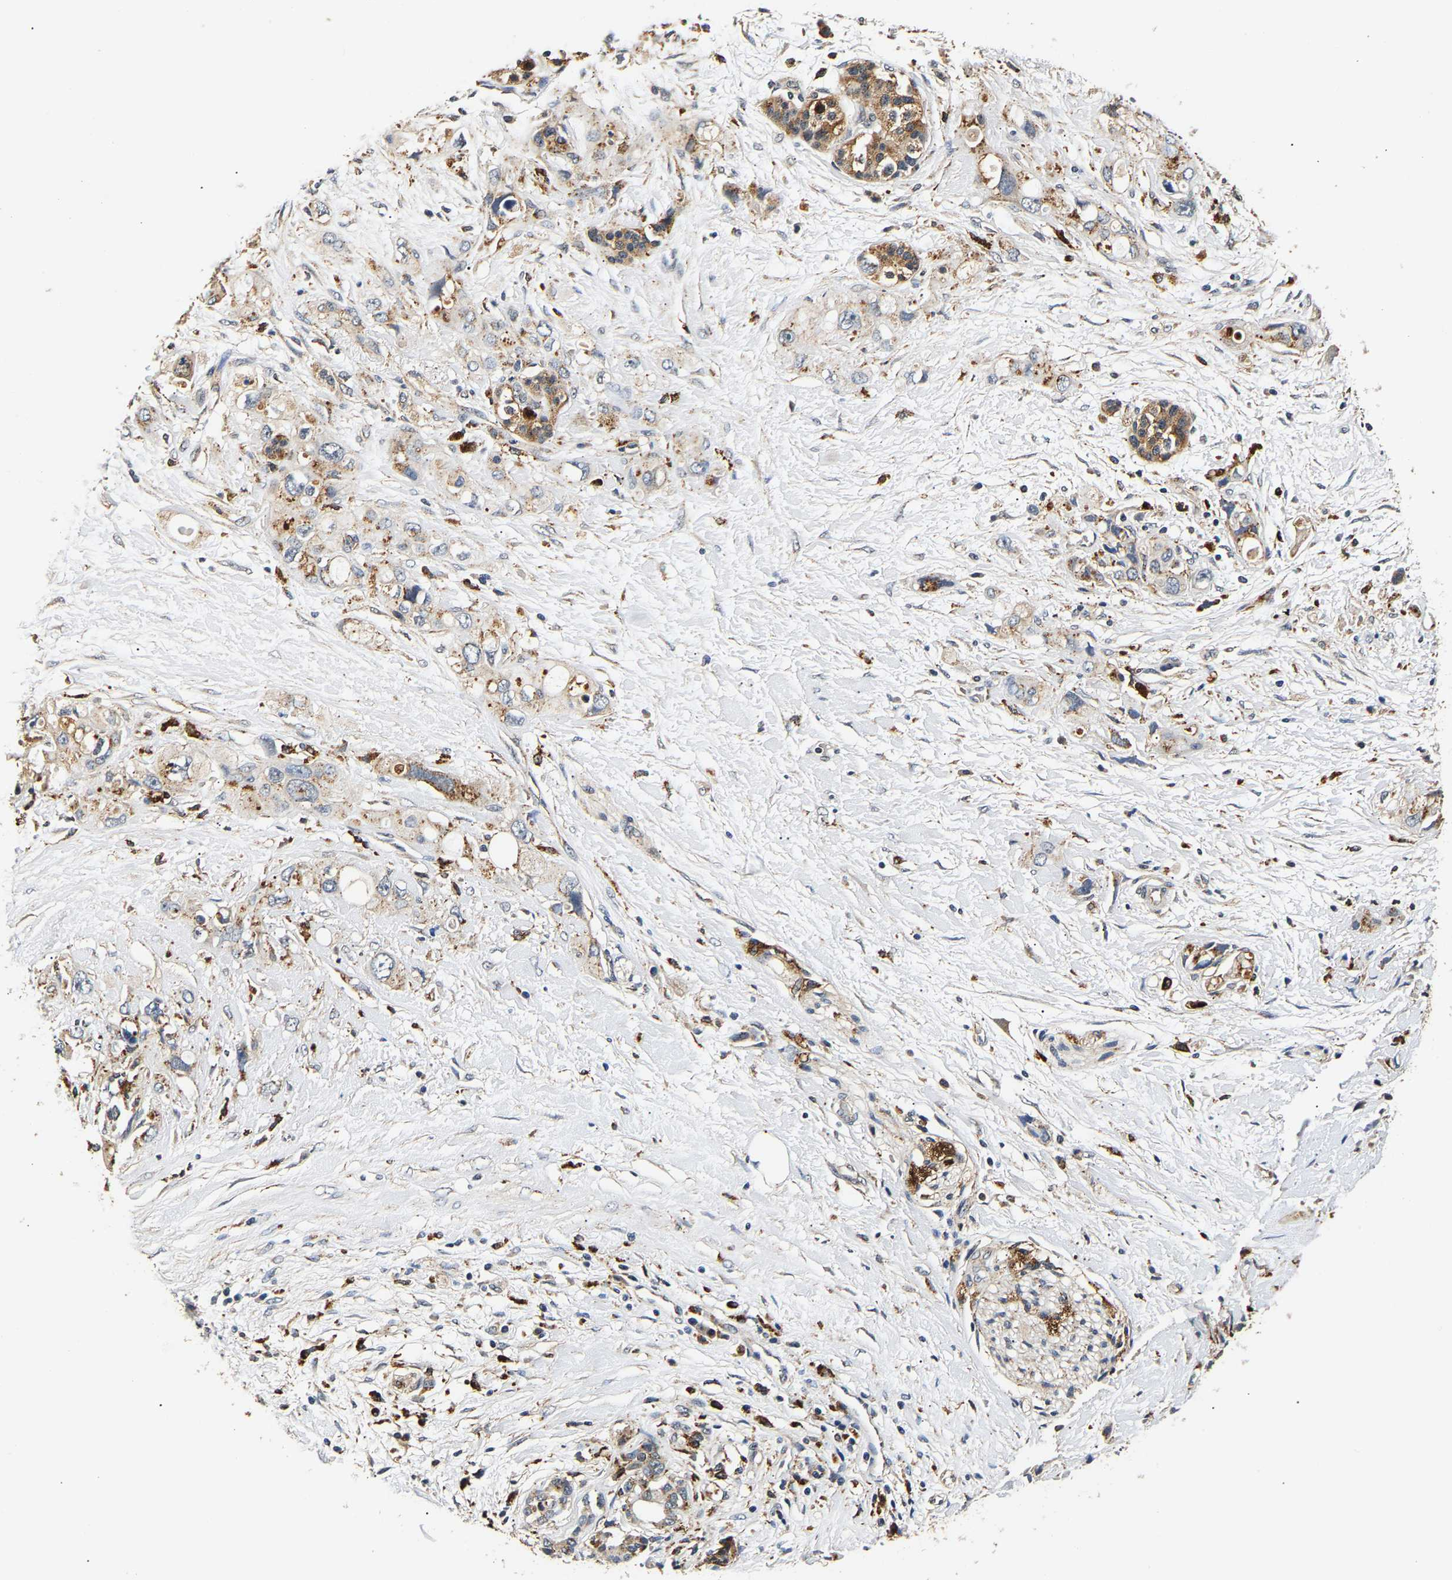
{"staining": {"intensity": "moderate", "quantity": ">75%", "location": "cytoplasmic/membranous"}, "tissue": "pancreatic cancer", "cell_type": "Tumor cells", "image_type": "cancer", "snomed": [{"axis": "morphology", "description": "Adenocarcinoma, NOS"}, {"axis": "topography", "description": "Pancreas"}], "caption": "Immunohistochemical staining of pancreatic cancer (adenocarcinoma) reveals medium levels of moderate cytoplasmic/membranous expression in approximately >75% of tumor cells.", "gene": "SMU1", "patient": {"sex": "female", "age": 56}}